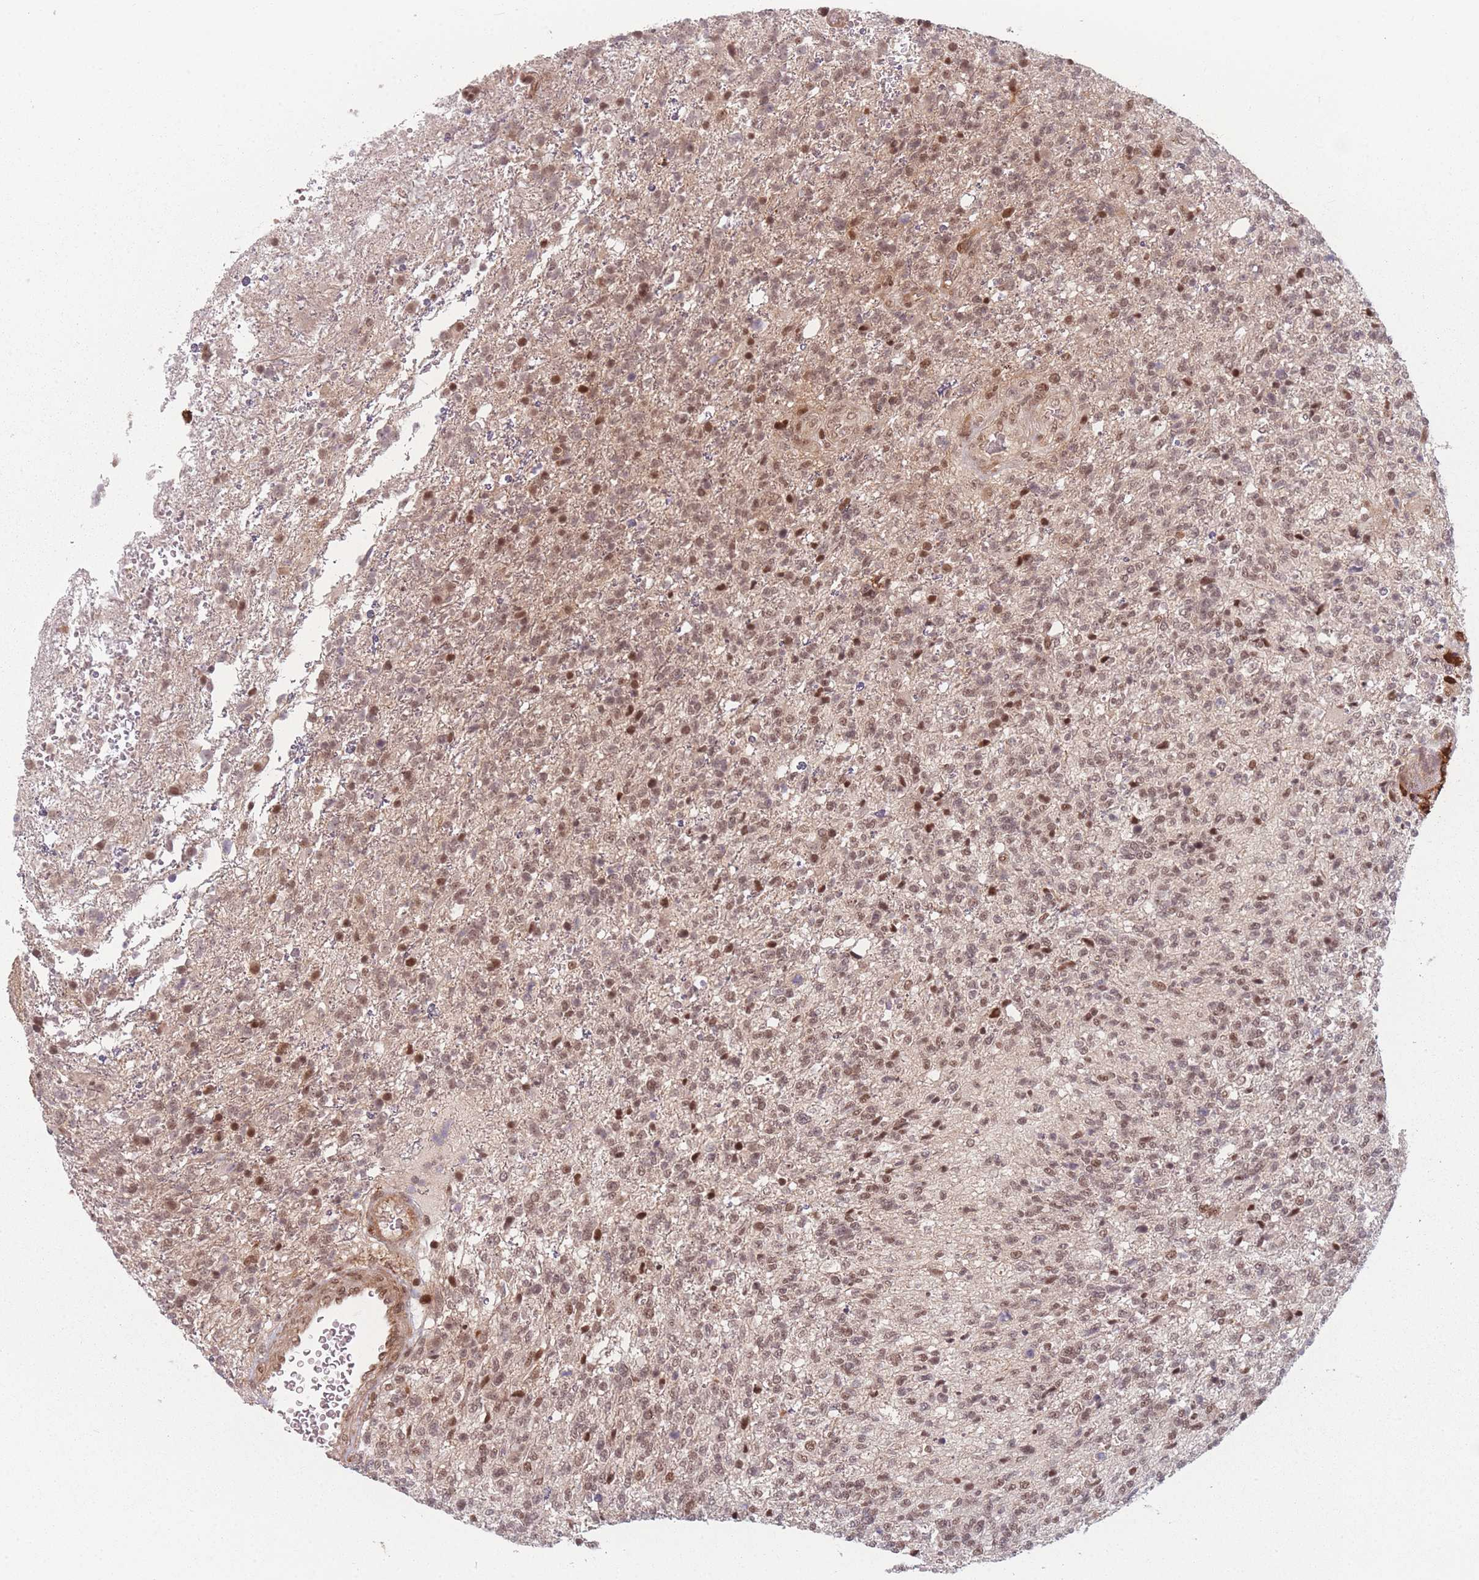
{"staining": {"intensity": "moderate", "quantity": ">75%", "location": "nuclear"}, "tissue": "glioma", "cell_type": "Tumor cells", "image_type": "cancer", "snomed": [{"axis": "morphology", "description": "Glioma, malignant, High grade"}, {"axis": "topography", "description": "Brain"}], "caption": "There is medium levels of moderate nuclear positivity in tumor cells of malignant high-grade glioma, as demonstrated by immunohistochemical staining (brown color).", "gene": "WDR55", "patient": {"sex": "male", "age": 56}}